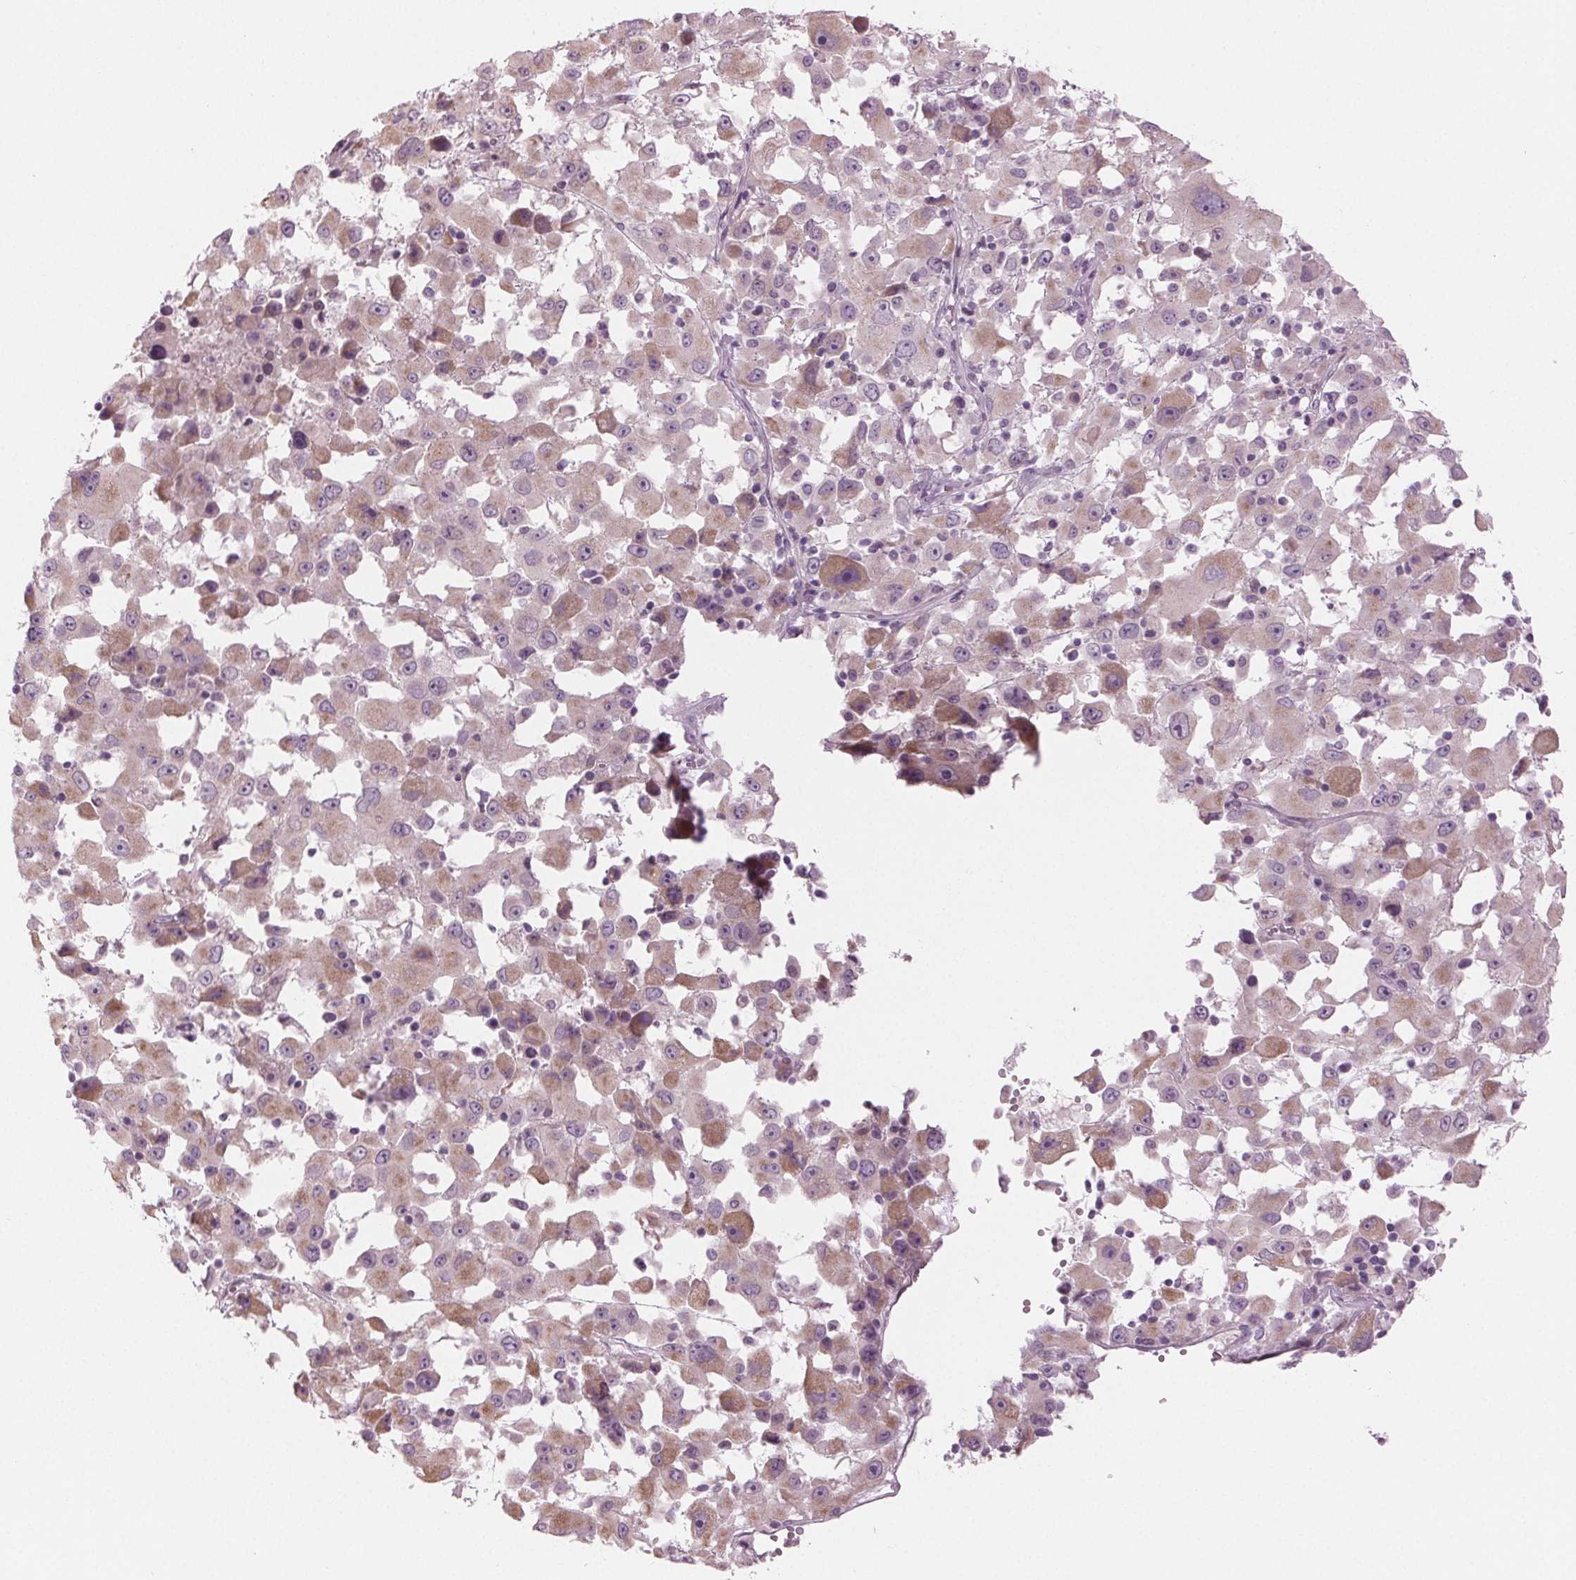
{"staining": {"intensity": "weak", "quantity": "25%-75%", "location": "cytoplasmic/membranous"}, "tissue": "melanoma", "cell_type": "Tumor cells", "image_type": "cancer", "snomed": [{"axis": "morphology", "description": "Malignant melanoma, Metastatic site"}, {"axis": "topography", "description": "Soft tissue"}], "caption": "Immunohistochemistry (IHC) image of melanoma stained for a protein (brown), which demonstrates low levels of weak cytoplasmic/membranous expression in about 25%-75% of tumor cells.", "gene": "PRAP1", "patient": {"sex": "male", "age": 50}}